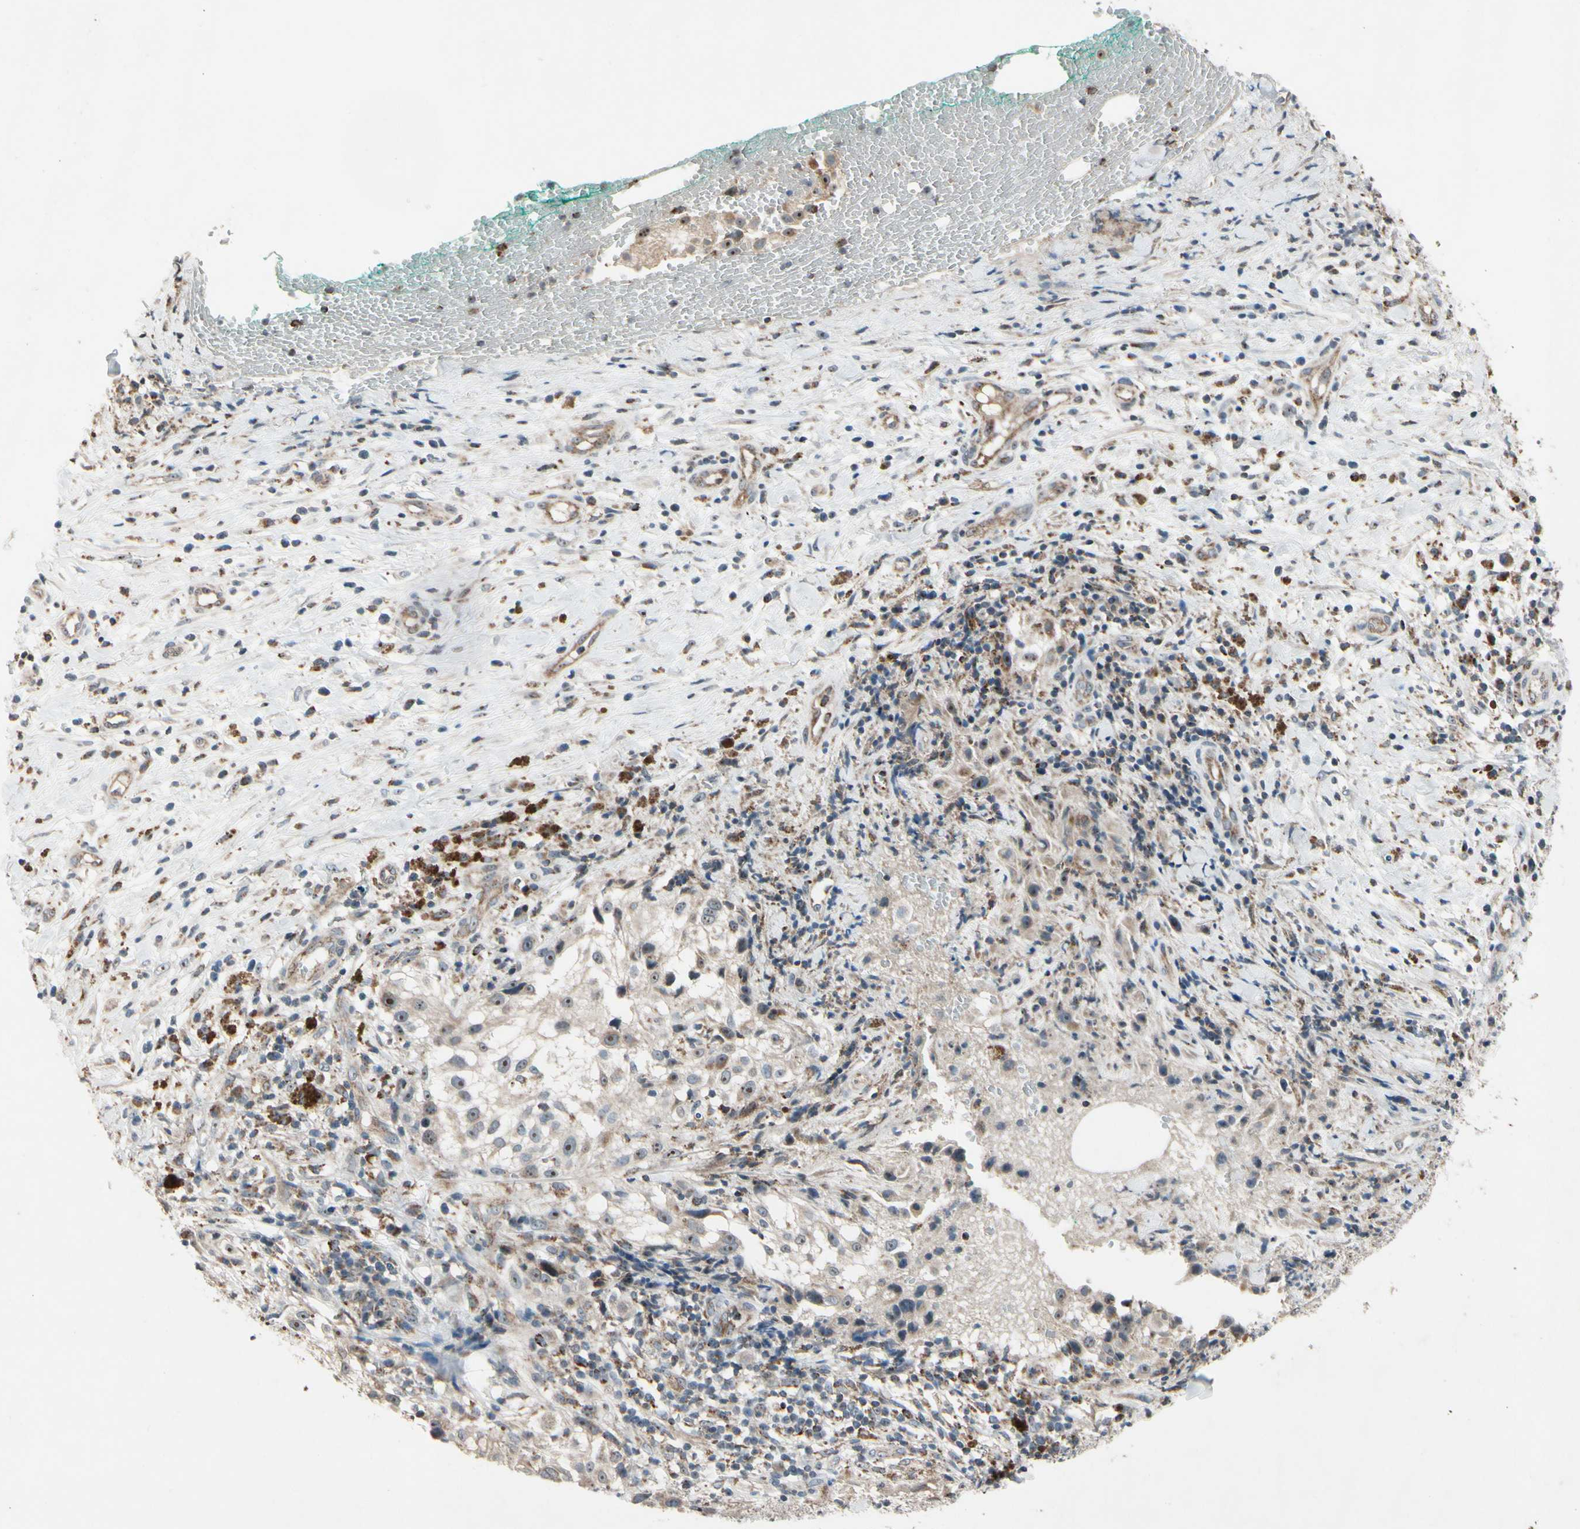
{"staining": {"intensity": "weak", "quantity": ">75%", "location": "cytoplasmic/membranous"}, "tissue": "melanoma", "cell_type": "Tumor cells", "image_type": "cancer", "snomed": [{"axis": "morphology", "description": "Necrosis, NOS"}, {"axis": "morphology", "description": "Malignant melanoma, NOS"}, {"axis": "topography", "description": "Skin"}], "caption": "IHC staining of malignant melanoma, which reveals low levels of weak cytoplasmic/membranous expression in approximately >75% of tumor cells indicating weak cytoplasmic/membranous protein staining. The staining was performed using DAB (3,3'-diaminobenzidine) (brown) for protein detection and nuclei were counterstained in hematoxylin (blue).", "gene": "CPT1A", "patient": {"sex": "female", "age": 87}}